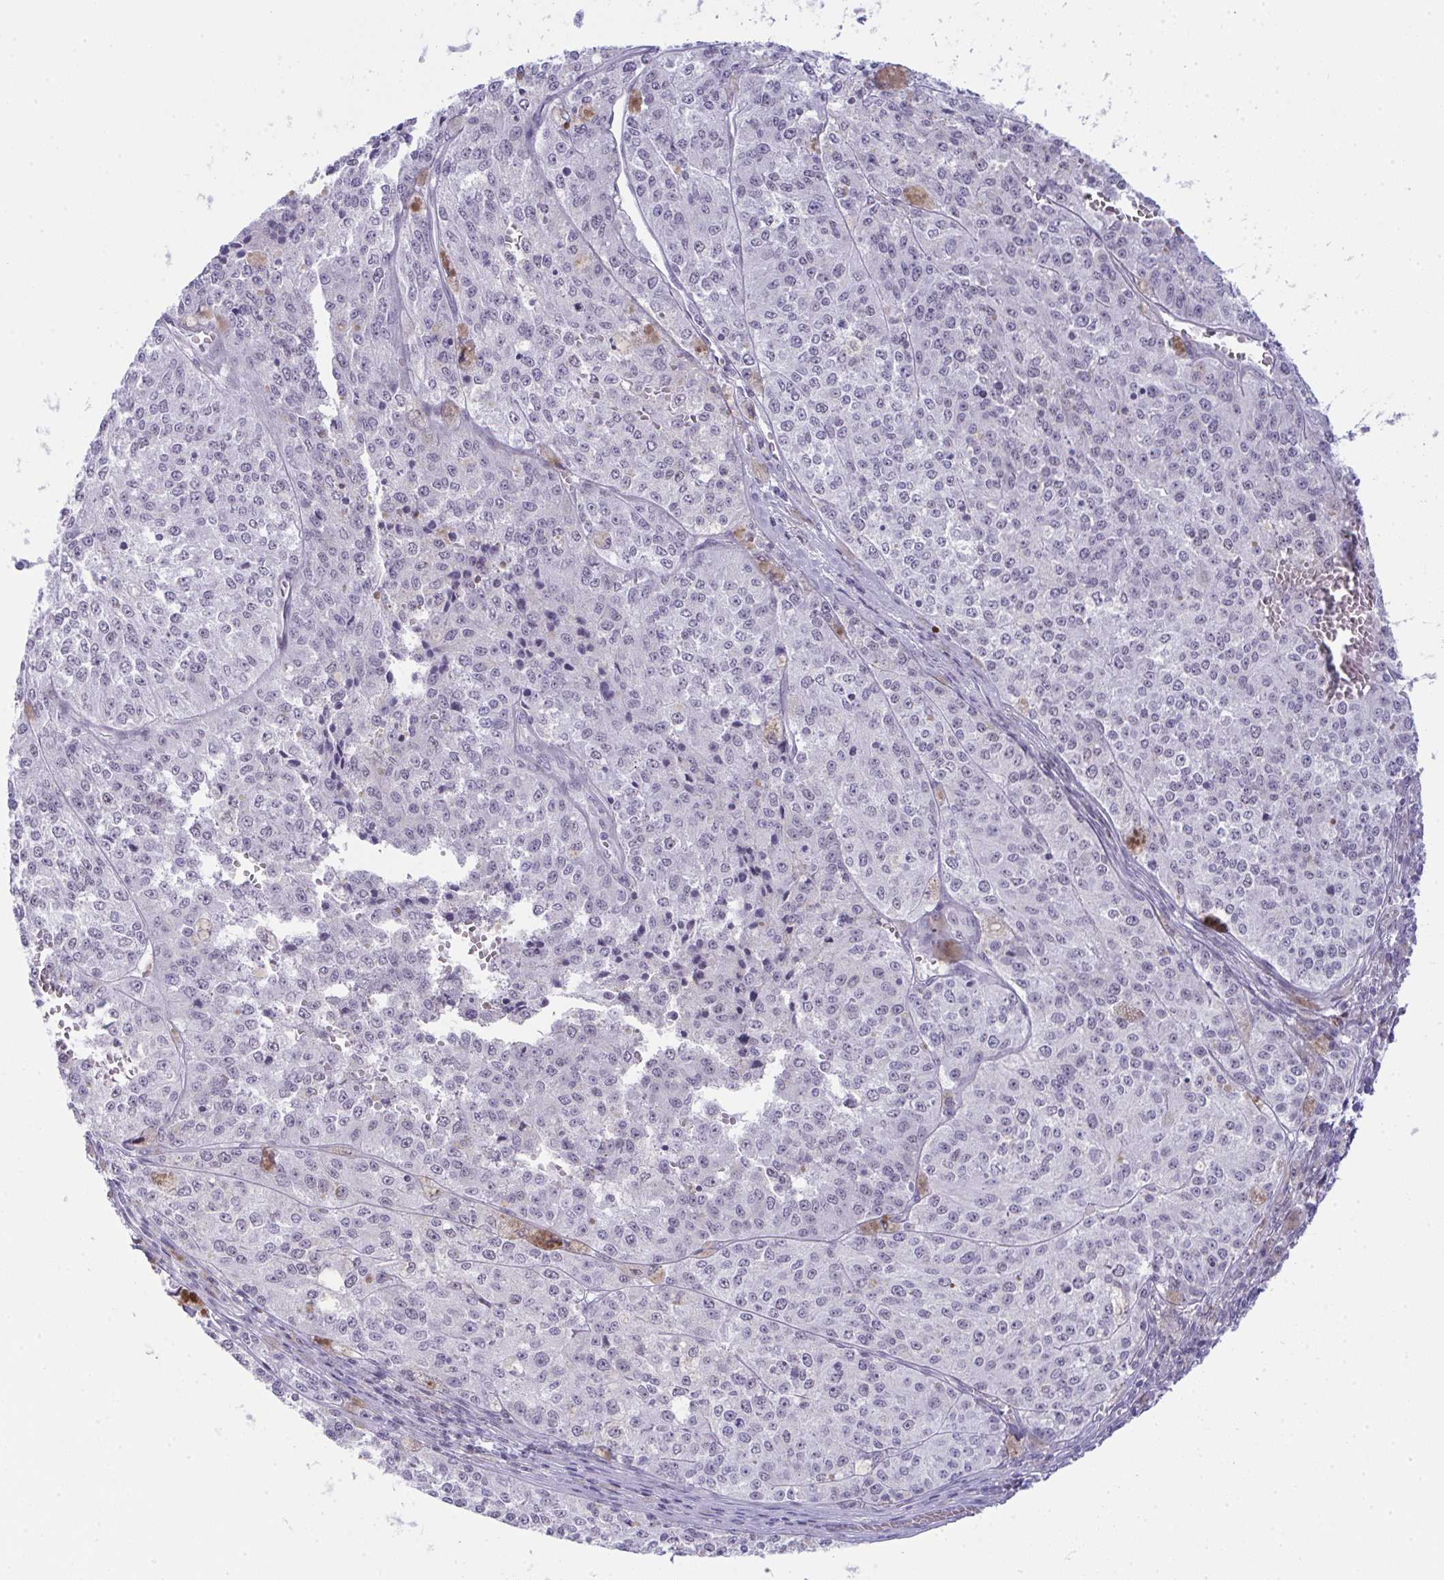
{"staining": {"intensity": "negative", "quantity": "none", "location": "none"}, "tissue": "melanoma", "cell_type": "Tumor cells", "image_type": "cancer", "snomed": [{"axis": "morphology", "description": "Malignant melanoma, Metastatic site"}, {"axis": "topography", "description": "Lymph node"}], "caption": "Immunohistochemical staining of melanoma shows no significant expression in tumor cells.", "gene": "PLA2G12B", "patient": {"sex": "female", "age": 64}}